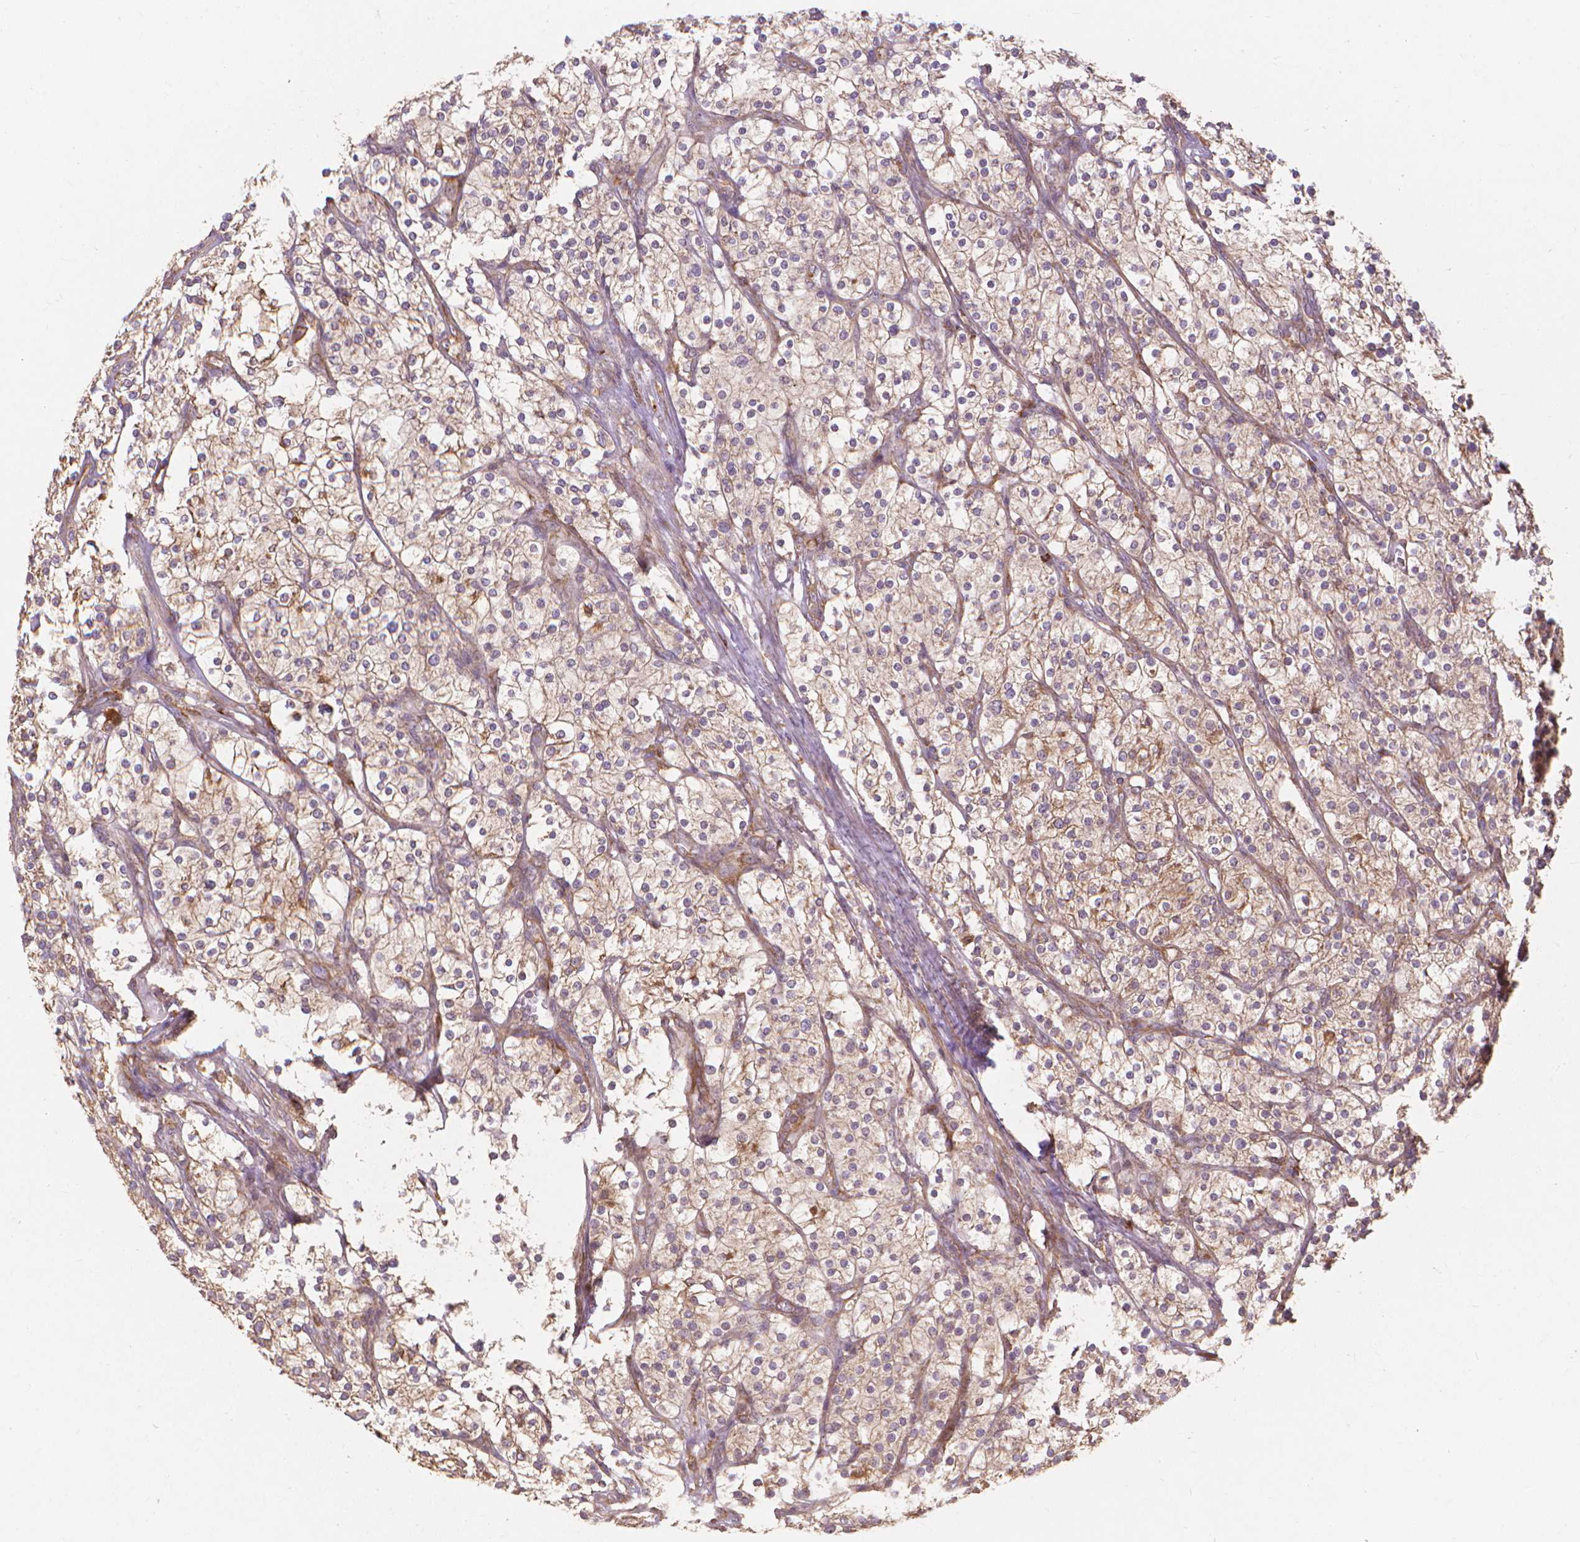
{"staining": {"intensity": "weak", "quantity": ">75%", "location": "cytoplasmic/membranous"}, "tissue": "renal cancer", "cell_type": "Tumor cells", "image_type": "cancer", "snomed": [{"axis": "morphology", "description": "Adenocarcinoma, NOS"}, {"axis": "topography", "description": "Kidney"}], "caption": "Immunohistochemical staining of human adenocarcinoma (renal) demonstrates low levels of weak cytoplasmic/membranous positivity in approximately >75% of tumor cells. Ihc stains the protein in brown and the nuclei are stained blue.", "gene": "TAB2", "patient": {"sex": "male", "age": 80}}